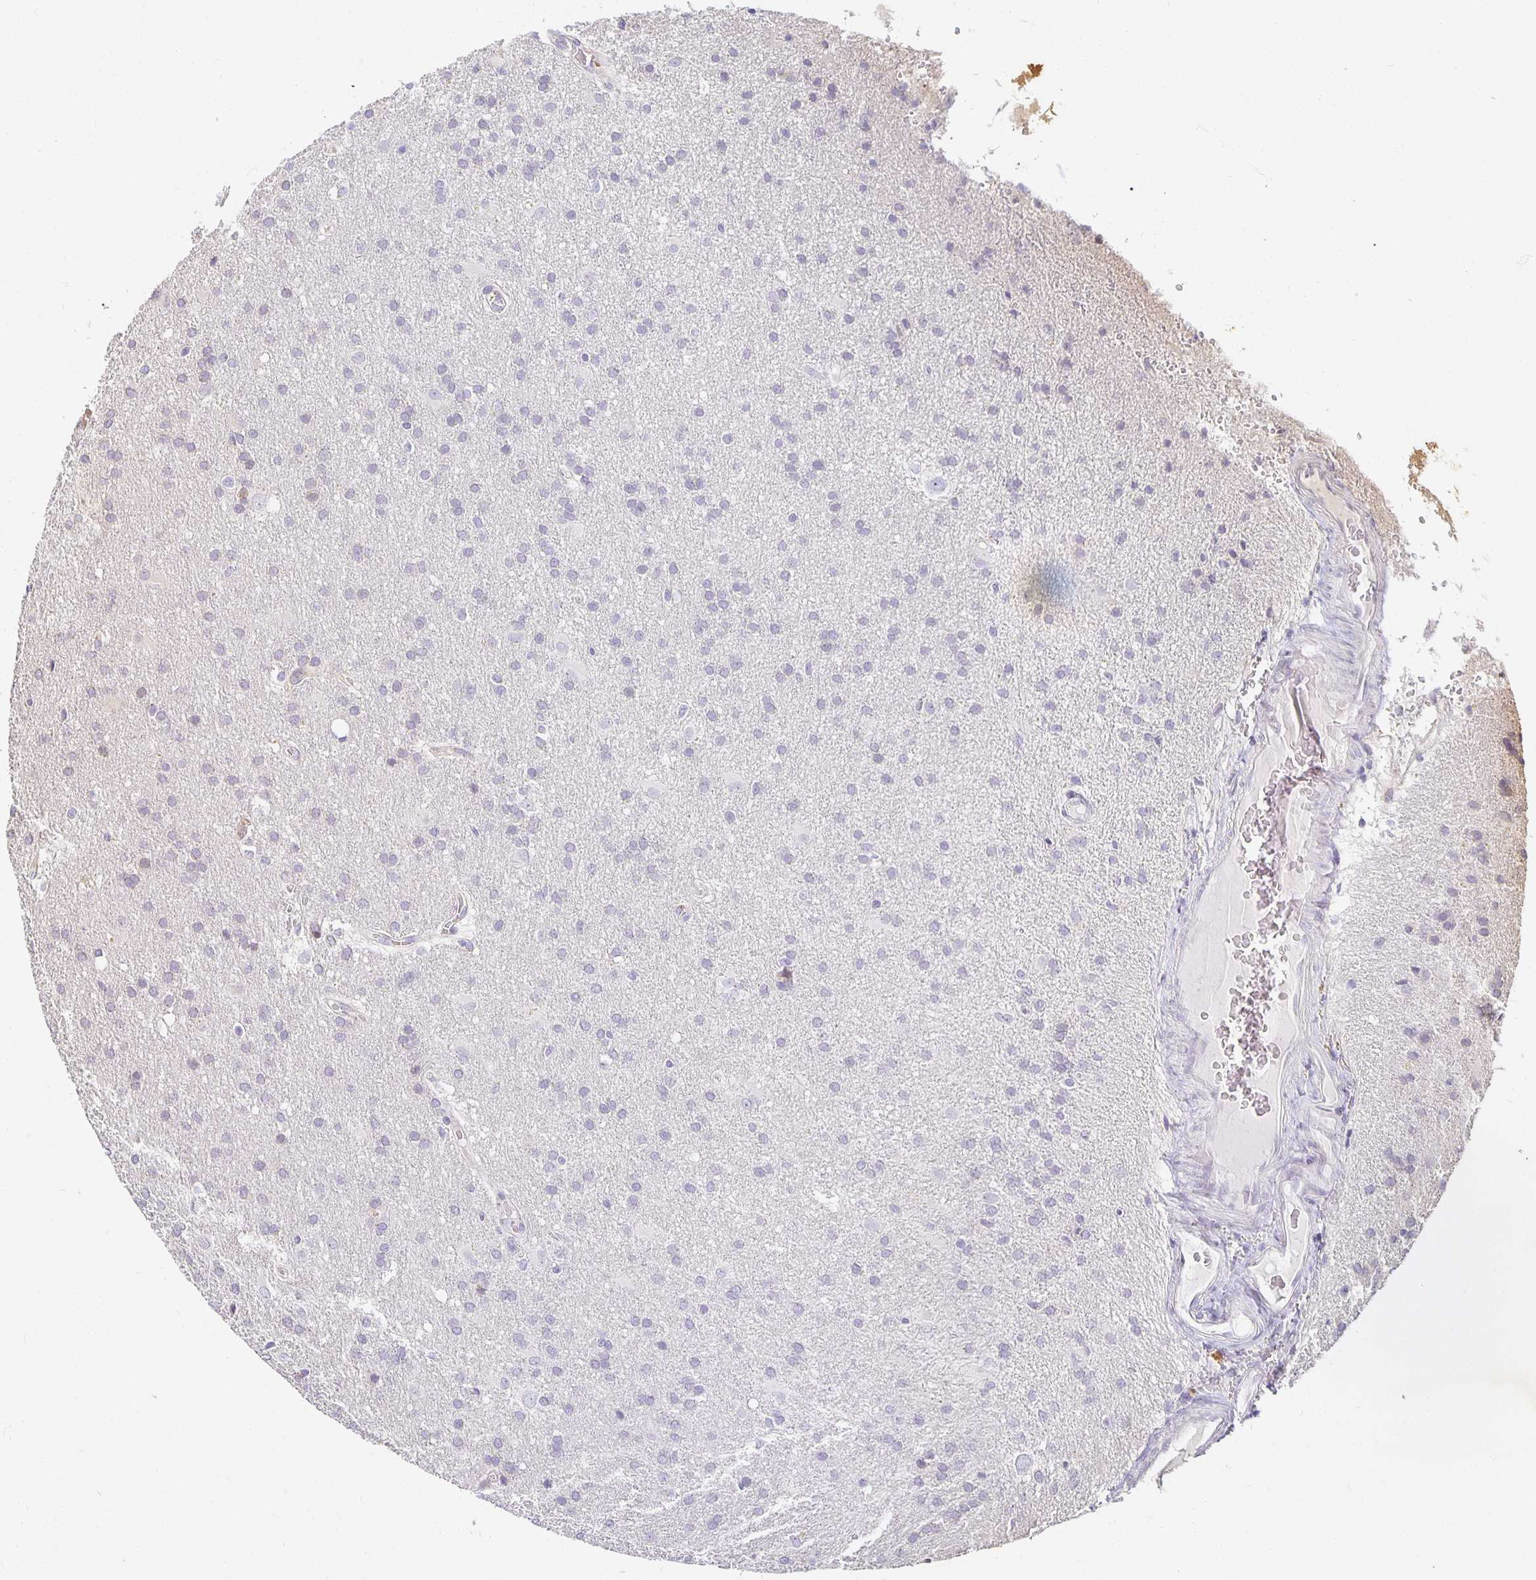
{"staining": {"intensity": "negative", "quantity": "none", "location": "none"}, "tissue": "glioma", "cell_type": "Tumor cells", "image_type": "cancer", "snomed": [{"axis": "morphology", "description": "Glioma, malignant, Low grade"}, {"axis": "topography", "description": "Brain"}], "caption": "Tumor cells show no significant expression in low-grade glioma (malignant).", "gene": "EHF", "patient": {"sex": "male", "age": 66}}